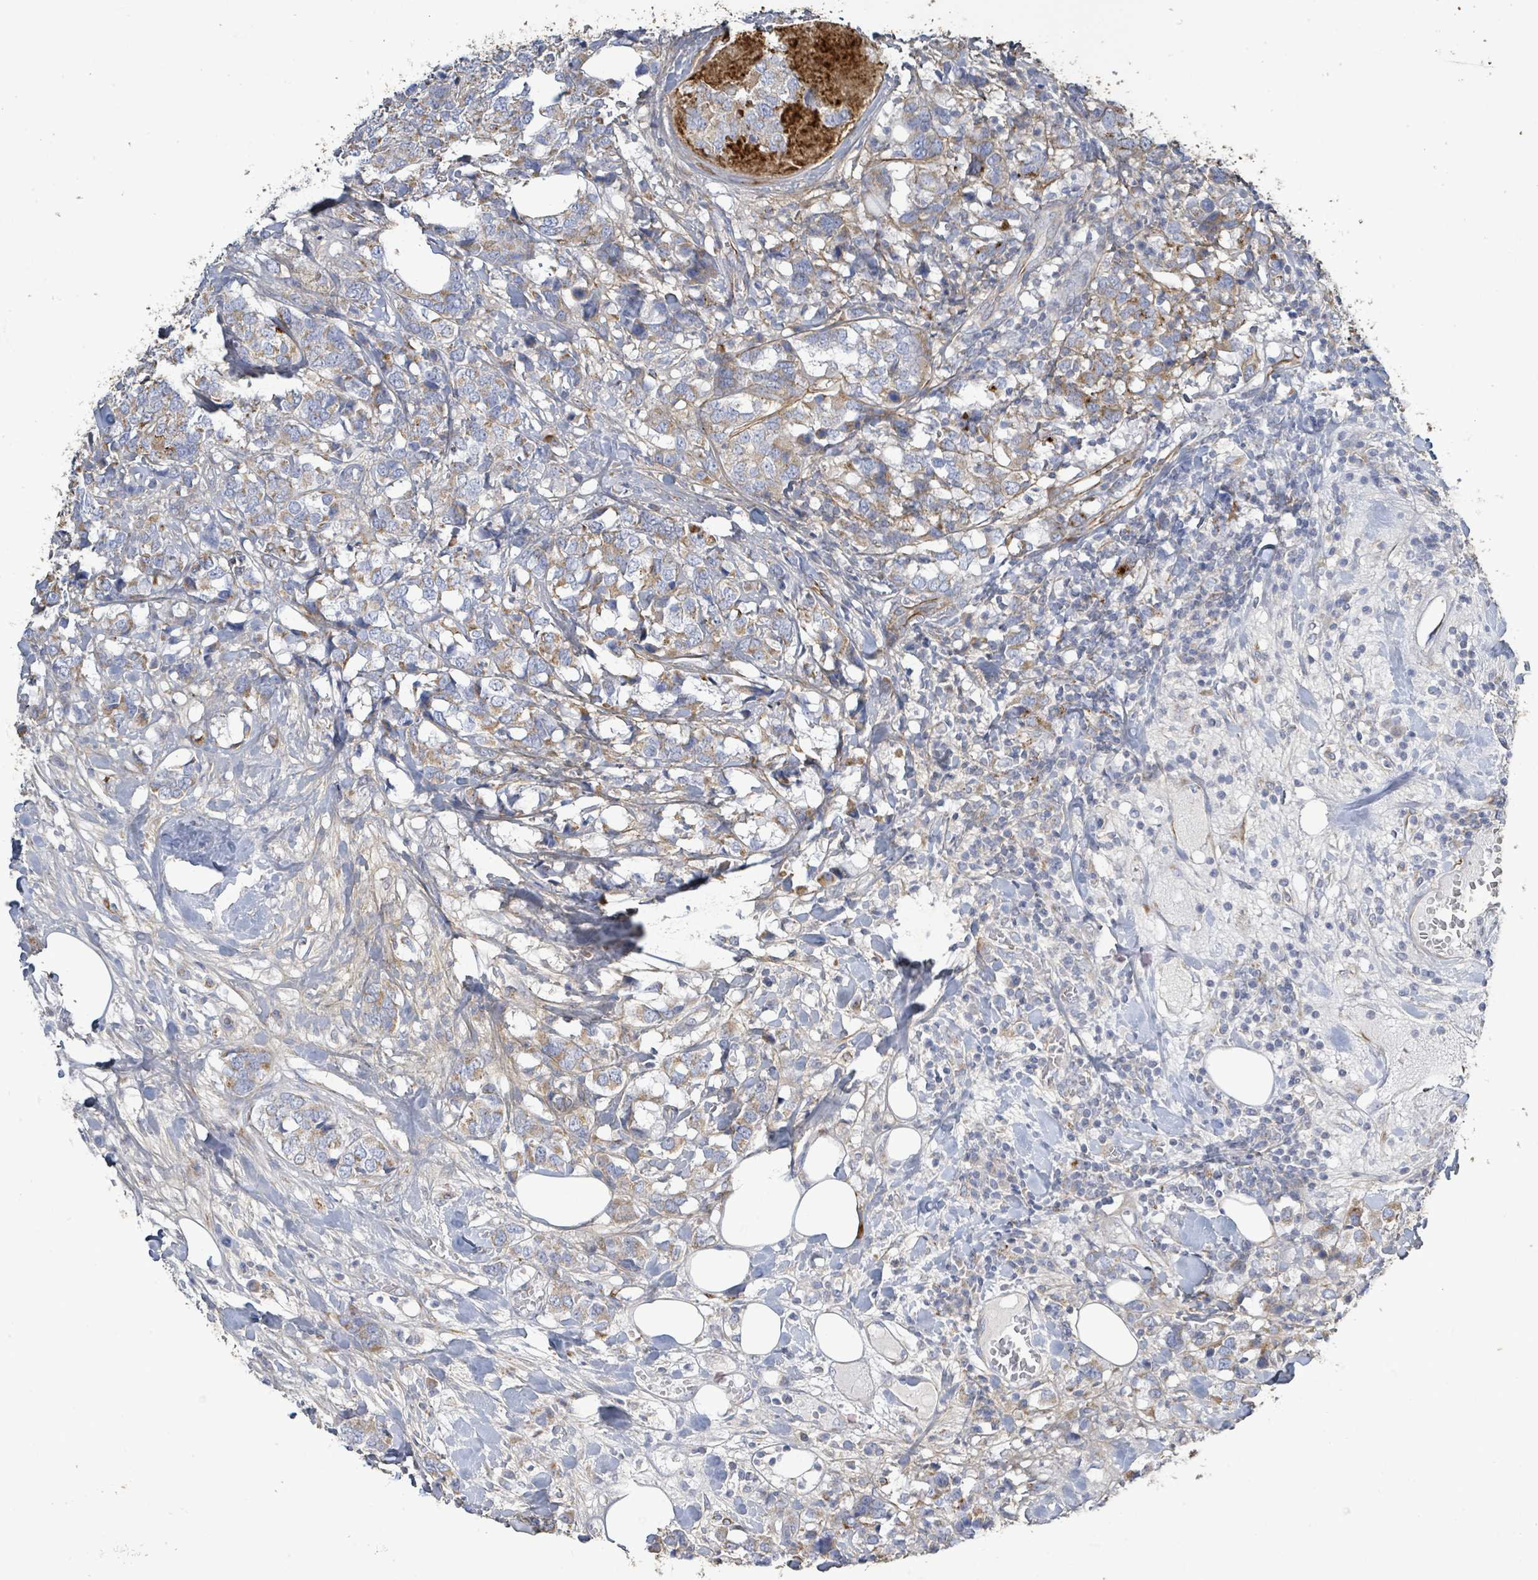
{"staining": {"intensity": "weak", "quantity": ">75%", "location": "cytoplasmic/membranous"}, "tissue": "breast cancer", "cell_type": "Tumor cells", "image_type": "cancer", "snomed": [{"axis": "morphology", "description": "Lobular carcinoma"}, {"axis": "topography", "description": "Breast"}], "caption": "A brown stain highlights weak cytoplasmic/membranous expression of a protein in breast cancer tumor cells.", "gene": "ALG12", "patient": {"sex": "female", "age": 59}}